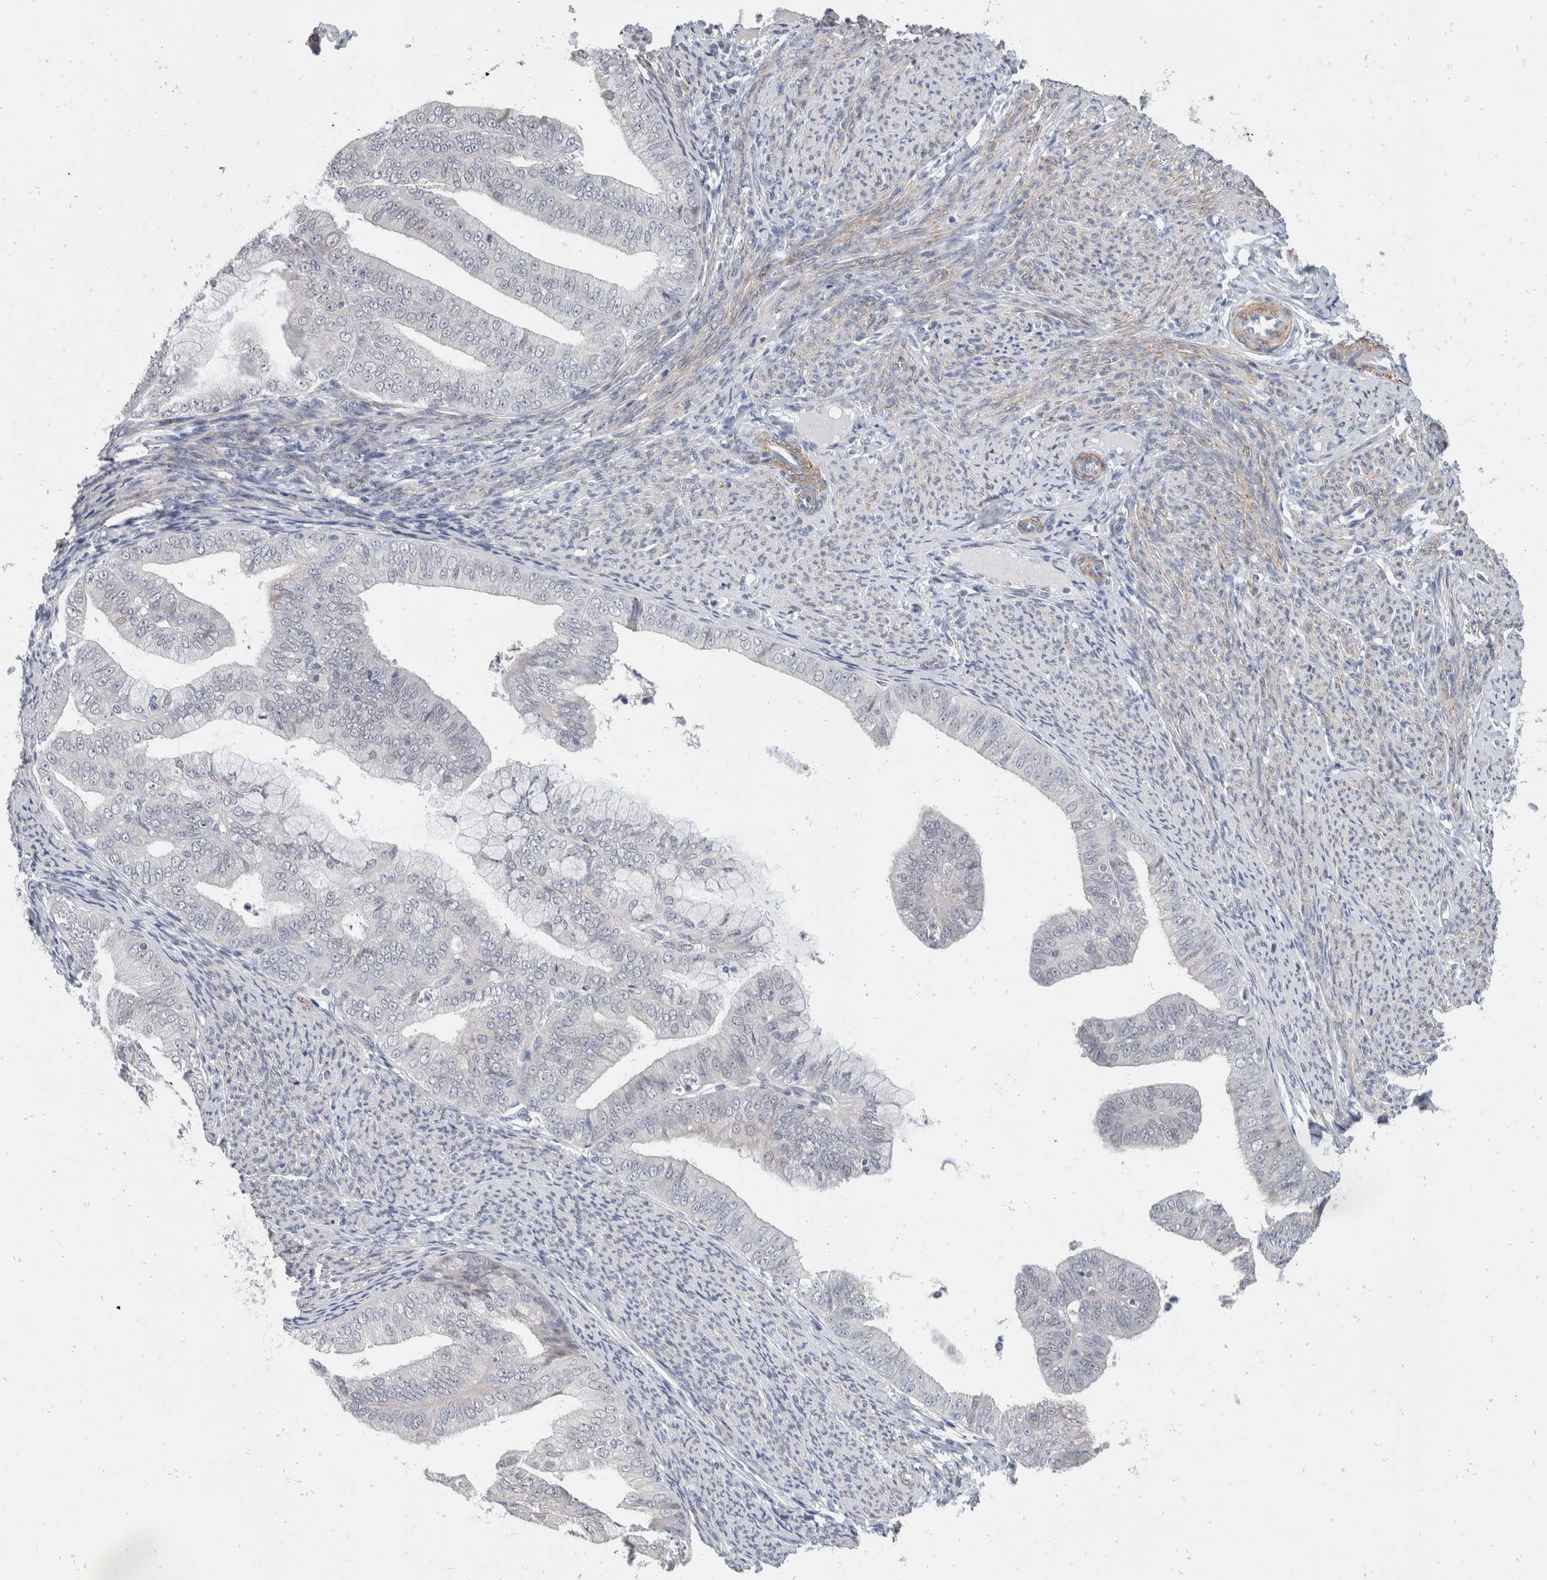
{"staining": {"intensity": "negative", "quantity": "none", "location": "none"}, "tissue": "endometrial cancer", "cell_type": "Tumor cells", "image_type": "cancer", "snomed": [{"axis": "morphology", "description": "Adenocarcinoma, NOS"}, {"axis": "topography", "description": "Endometrium"}], "caption": "DAB immunohistochemical staining of endometrial cancer reveals no significant staining in tumor cells.", "gene": "CATSPERD", "patient": {"sex": "female", "age": 63}}